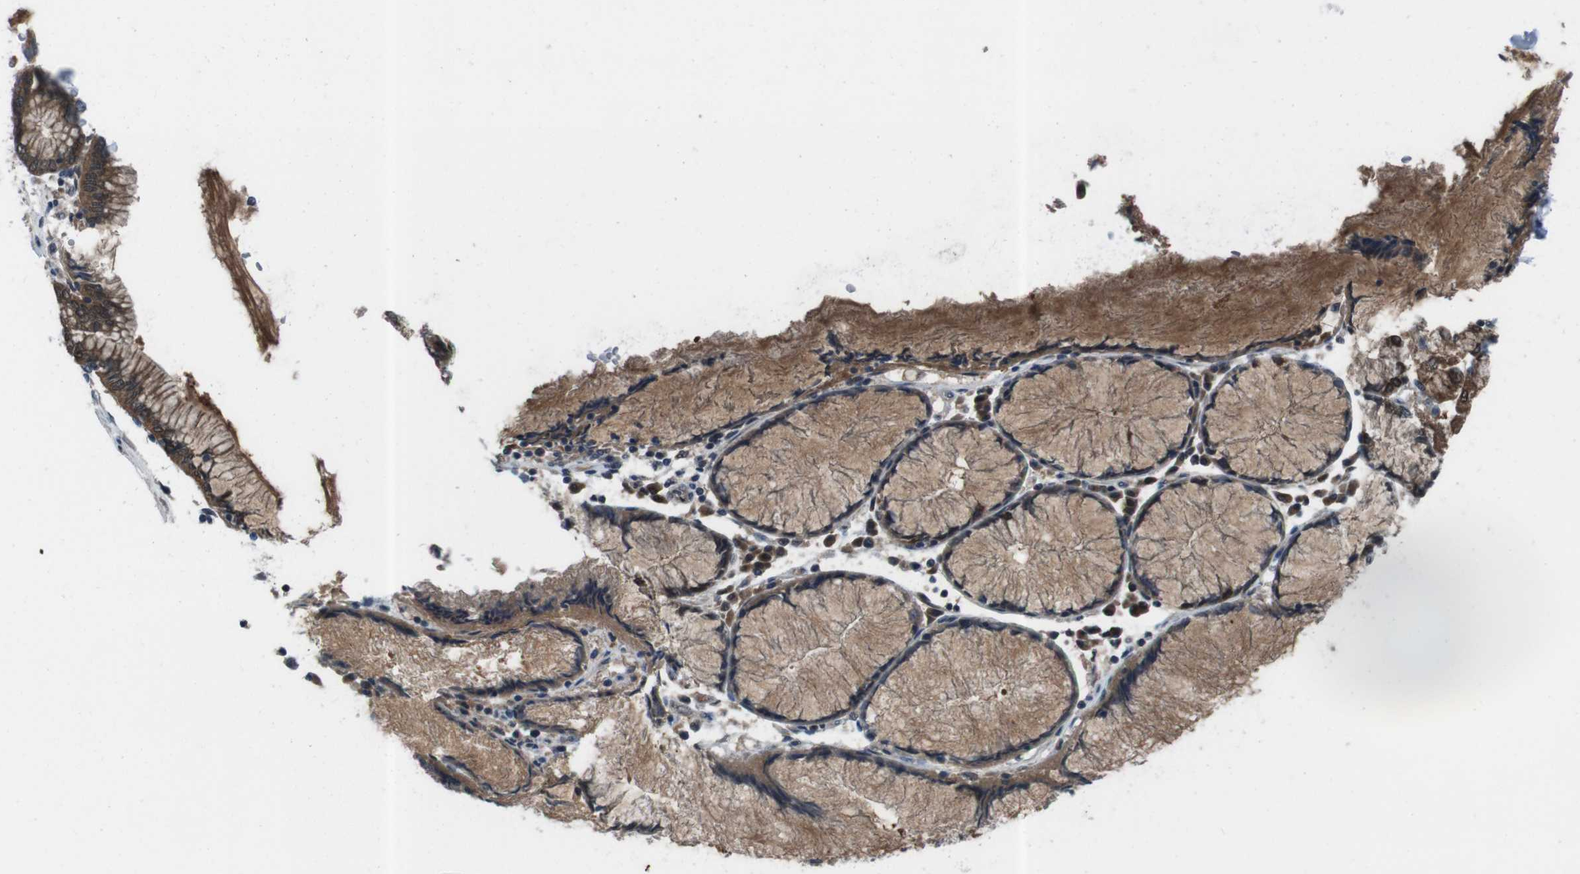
{"staining": {"intensity": "moderate", "quantity": ">75%", "location": "cytoplasmic/membranous,nuclear"}, "tissue": "stomach cancer", "cell_type": "Tumor cells", "image_type": "cancer", "snomed": [{"axis": "morphology", "description": "Normal tissue, NOS"}, {"axis": "morphology", "description": "Adenocarcinoma, NOS"}, {"axis": "topography", "description": "Stomach, upper"}, {"axis": "topography", "description": "Stomach"}], "caption": "The photomicrograph displays a brown stain indicating the presence of a protein in the cytoplasmic/membranous and nuclear of tumor cells in stomach cancer.", "gene": "LRP5", "patient": {"sex": "male", "age": 59}}